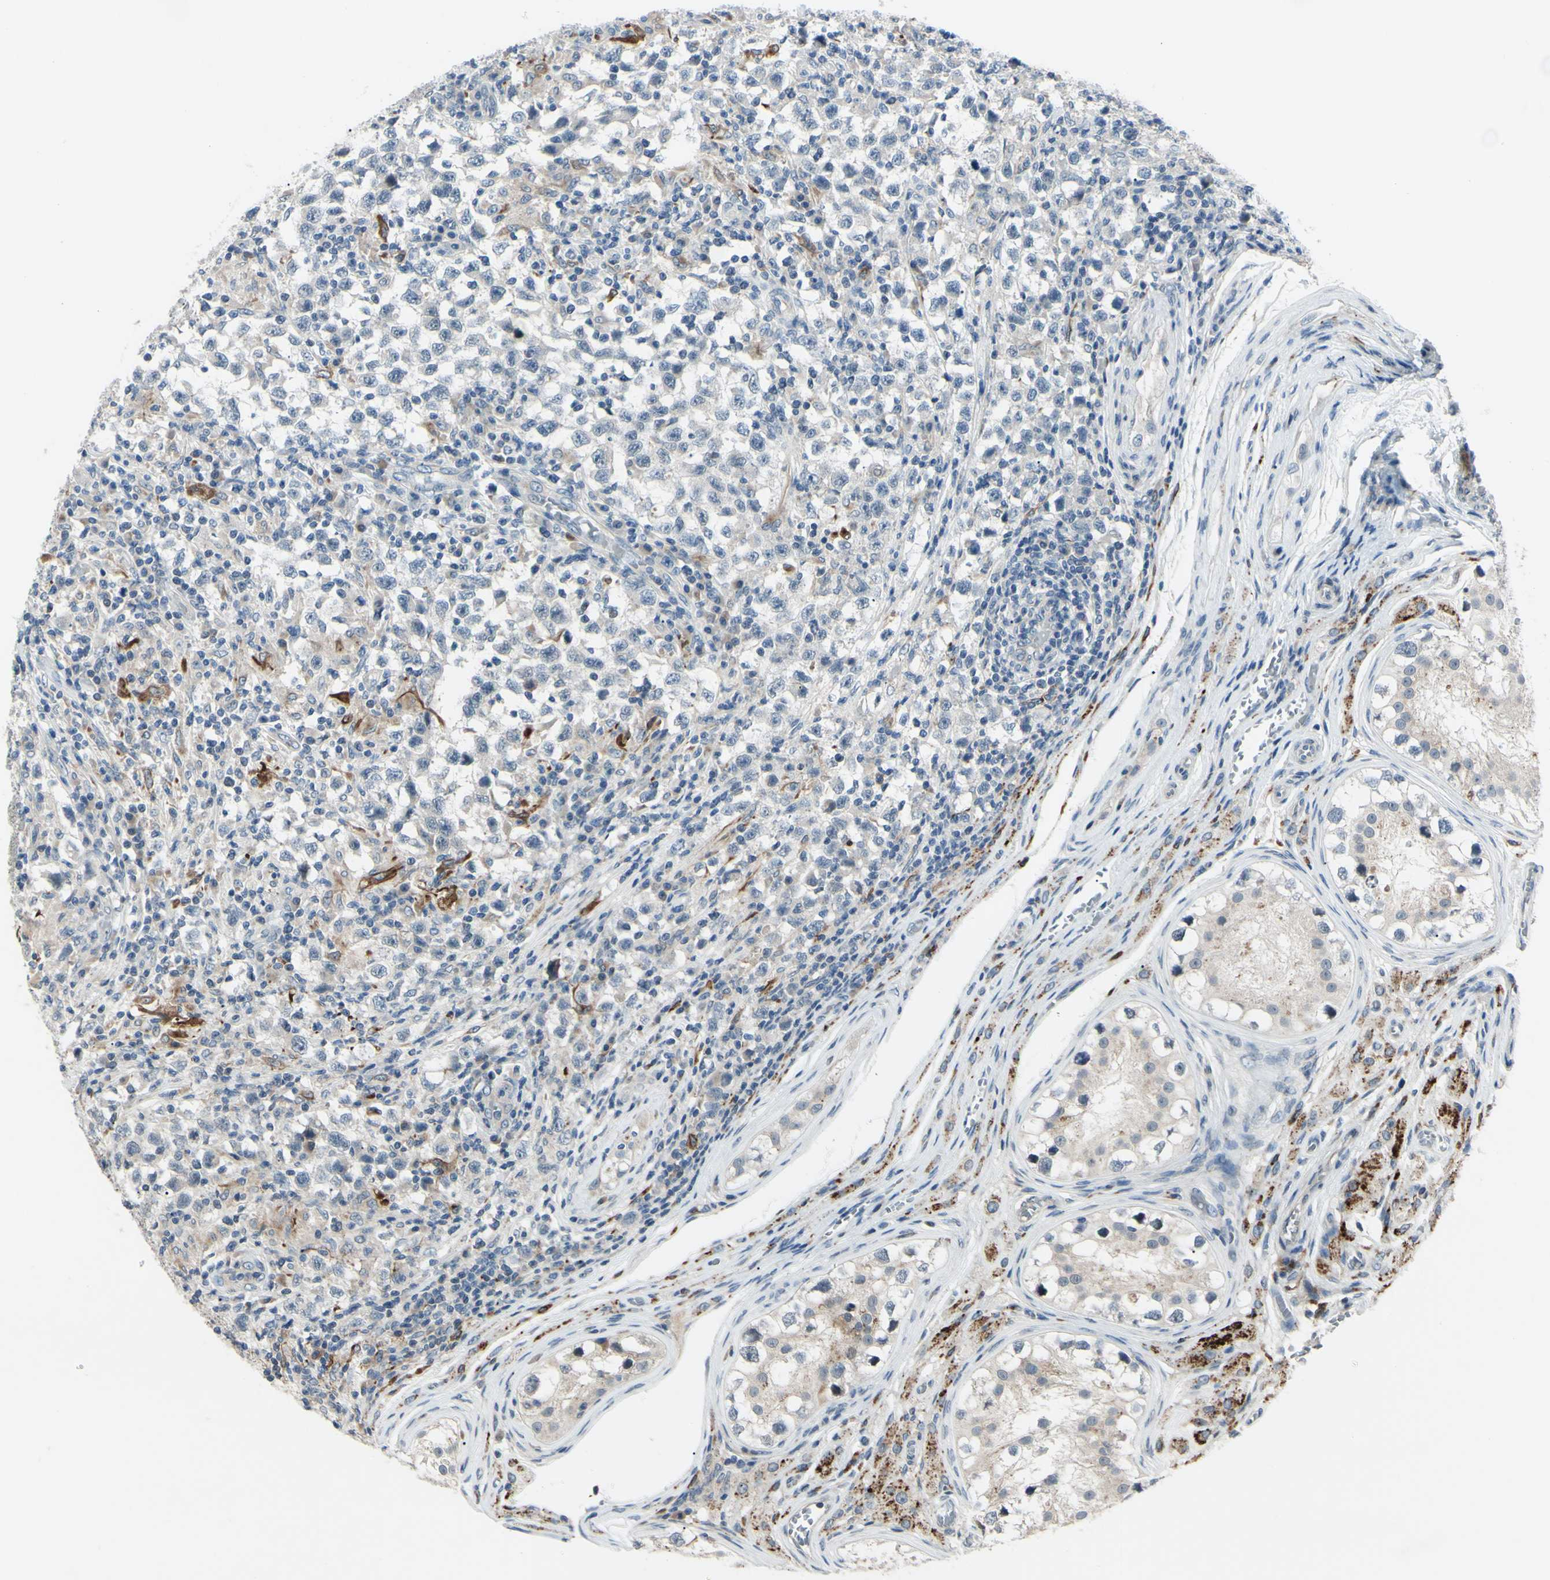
{"staining": {"intensity": "negative", "quantity": "none", "location": "none"}, "tissue": "testis cancer", "cell_type": "Tumor cells", "image_type": "cancer", "snomed": [{"axis": "morphology", "description": "Carcinoma, Embryonal, NOS"}, {"axis": "topography", "description": "Testis"}], "caption": "DAB (3,3'-diaminobenzidine) immunohistochemical staining of human embryonal carcinoma (testis) reveals no significant expression in tumor cells.", "gene": "FGFR2", "patient": {"sex": "male", "age": 21}}